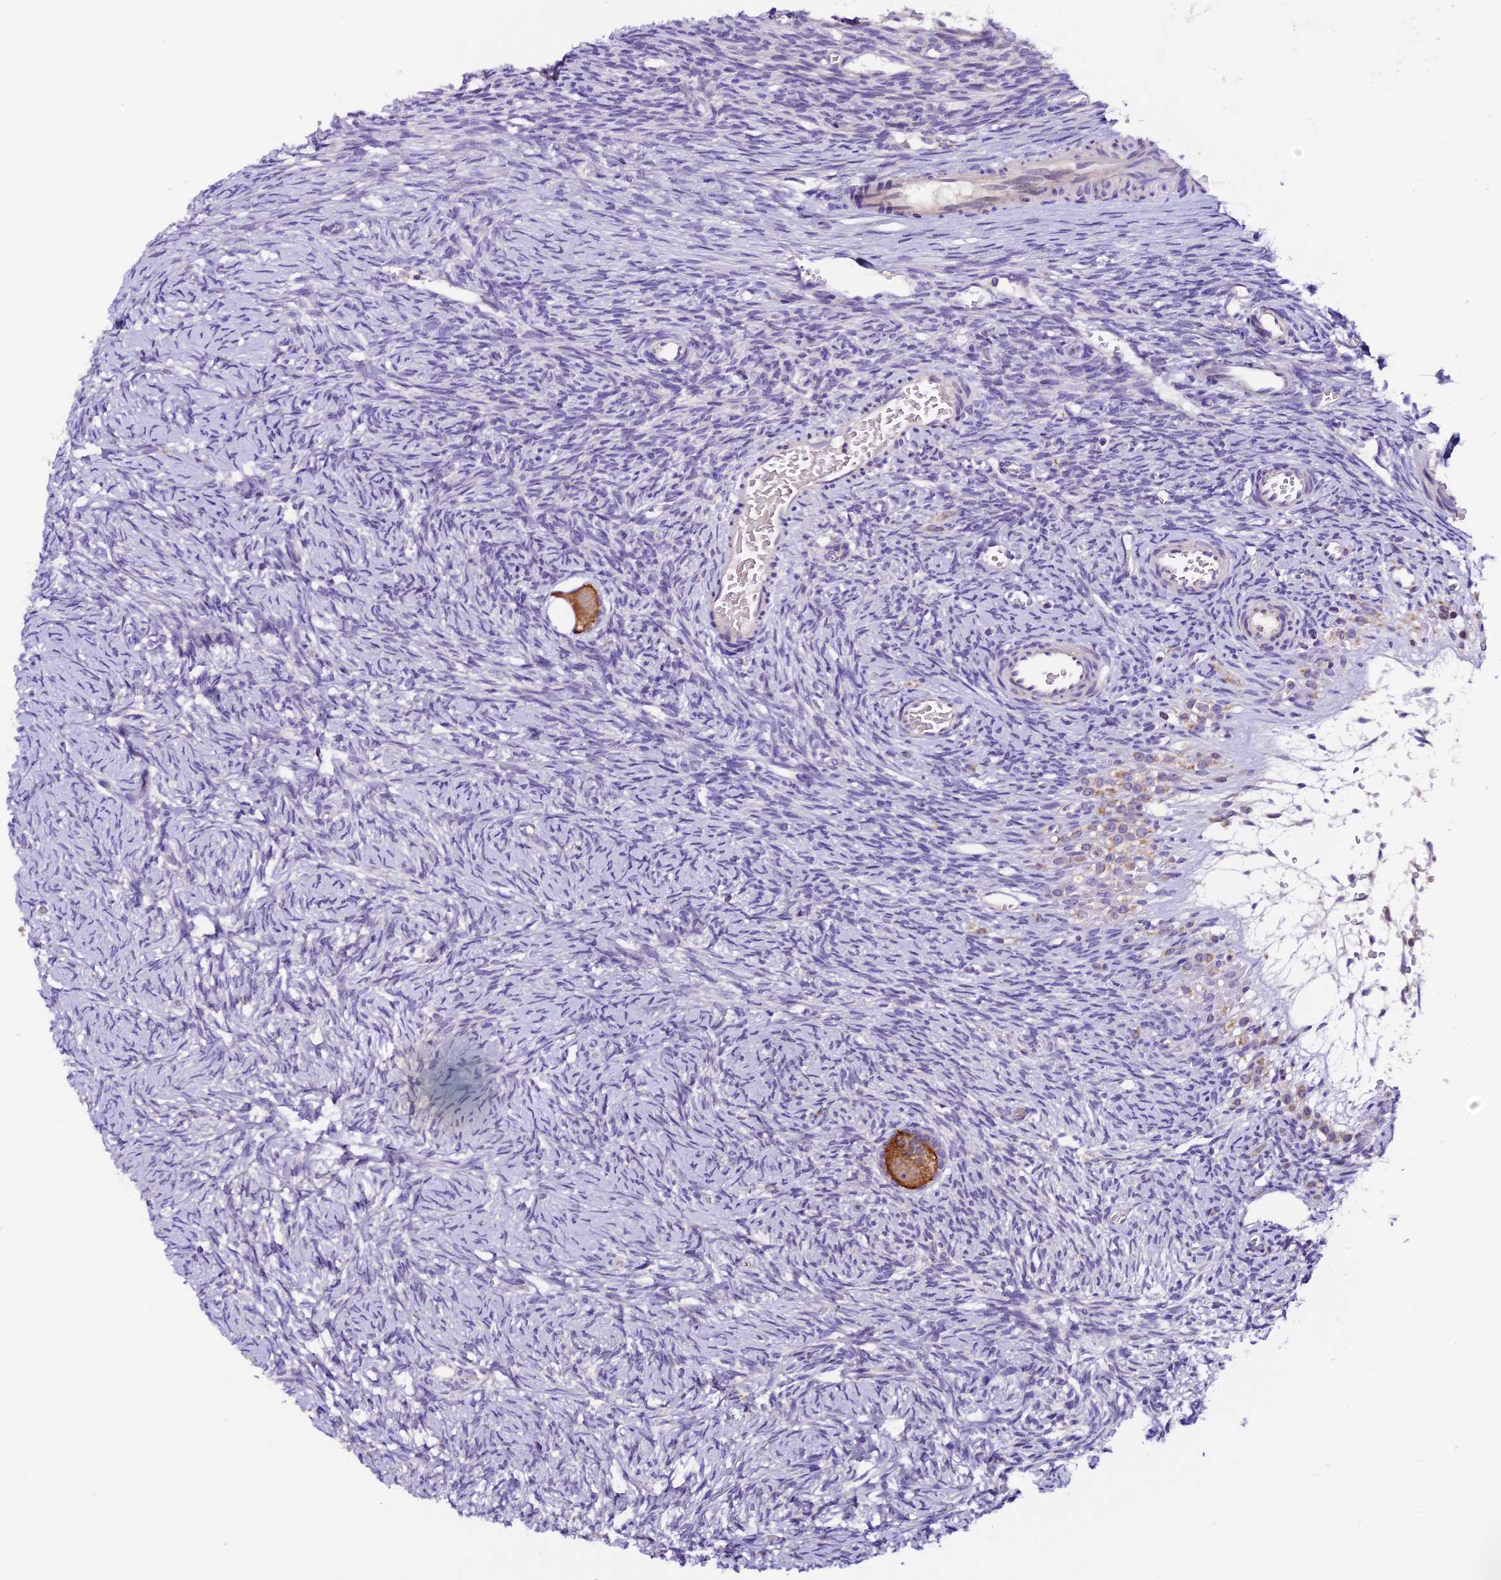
{"staining": {"intensity": "moderate", "quantity": ">75%", "location": "cytoplasmic/membranous"}, "tissue": "ovary", "cell_type": "Follicle cells", "image_type": "normal", "snomed": [{"axis": "morphology", "description": "Normal tissue, NOS"}, {"axis": "topography", "description": "Ovary"}], "caption": "Immunohistochemistry histopathology image of unremarkable ovary: ovary stained using immunohistochemistry (IHC) demonstrates medium levels of moderate protein expression localized specifically in the cytoplasmic/membranous of follicle cells, appearing as a cytoplasmic/membranous brown color.", "gene": "DDX28", "patient": {"sex": "female", "age": 39}}